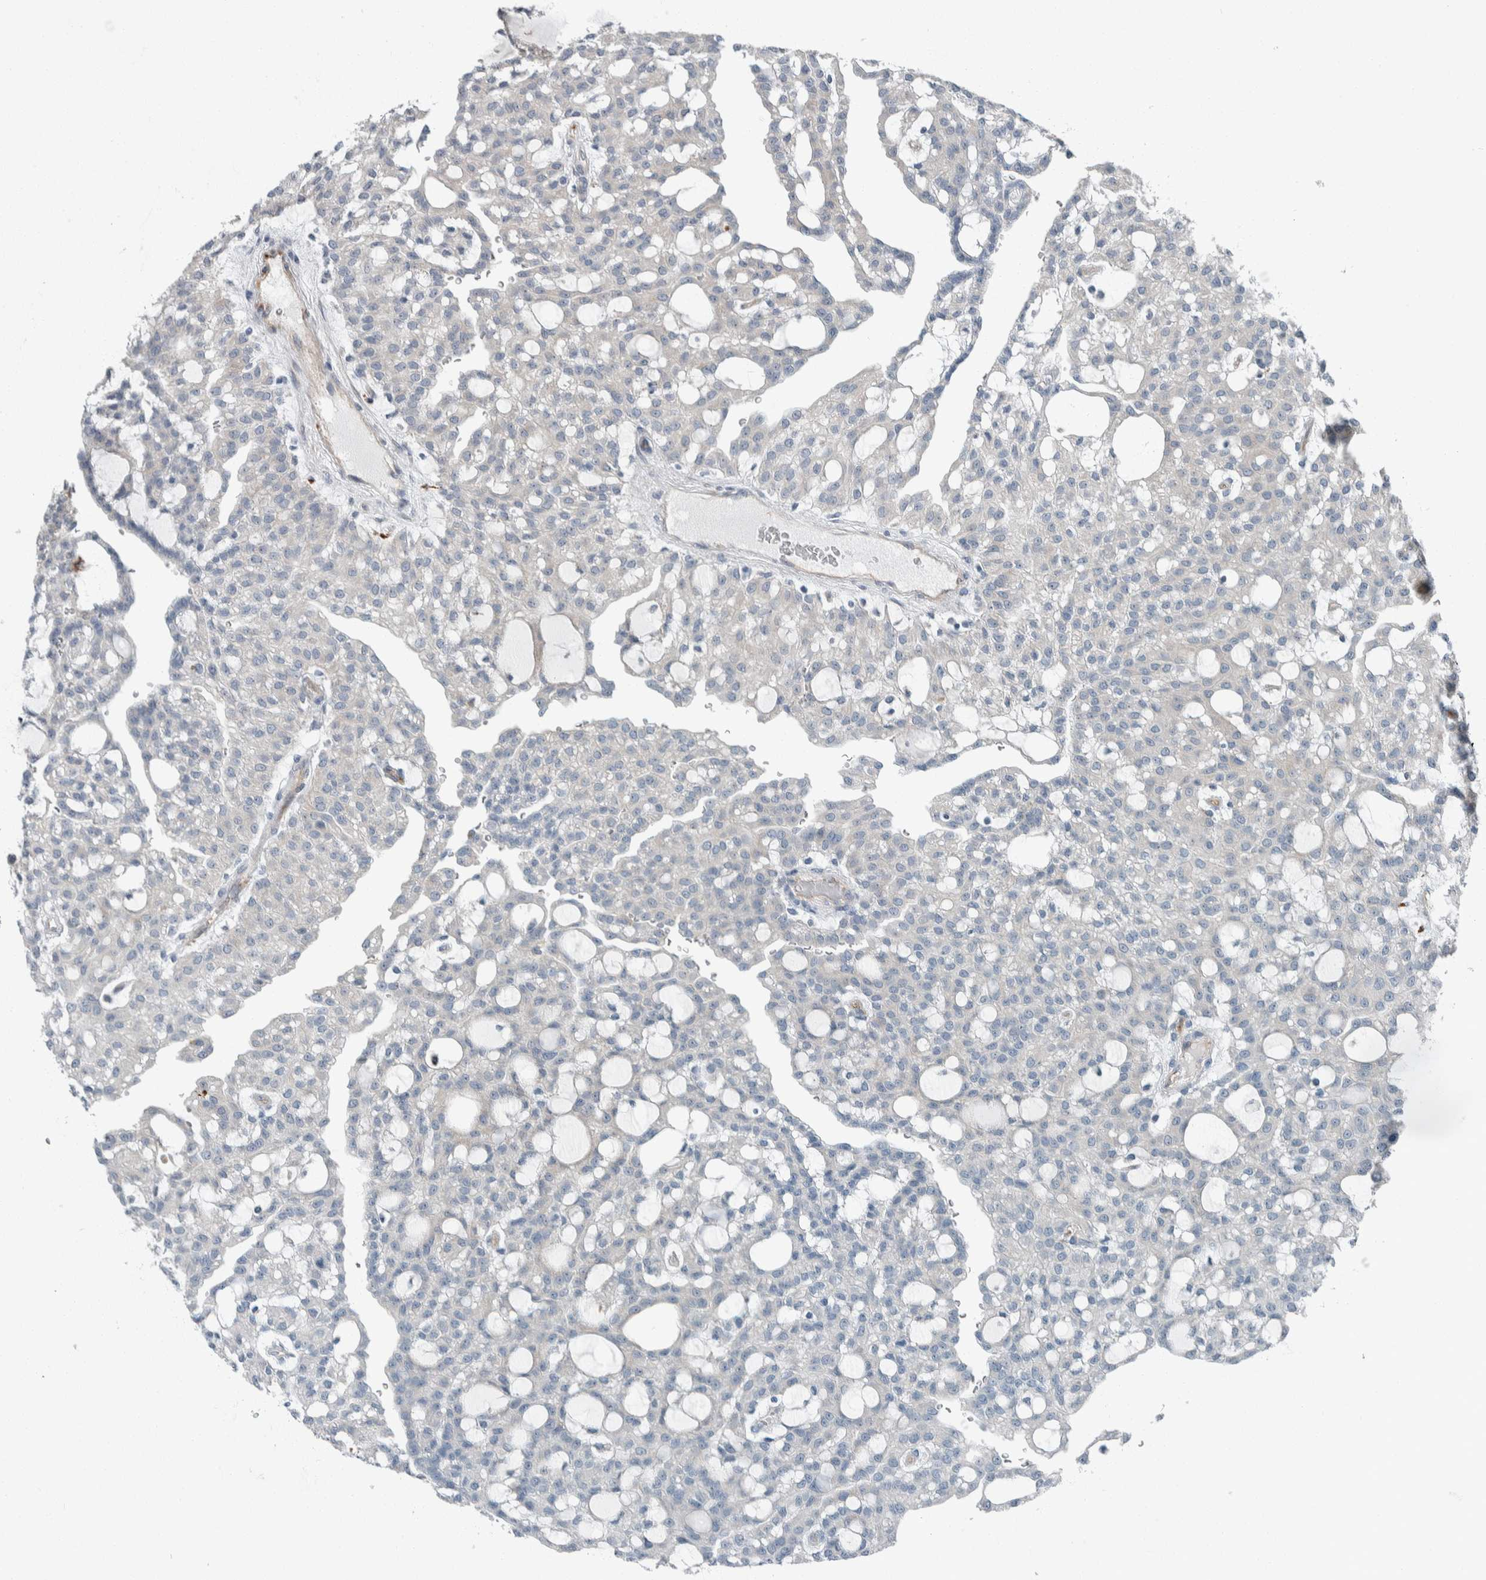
{"staining": {"intensity": "negative", "quantity": "none", "location": "none"}, "tissue": "renal cancer", "cell_type": "Tumor cells", "image_type": "cancer", "snomed": [{"axis": "morphology", "description": "Adenocarcinoma, NOS"}, {"axis": "topography", "description": "Kidney"}], "caption": "Photomicrograph shows no significant protein staining in tumor cells of adenocarcinoma (renal).", "gene": "USP25", "patient": {"sex": "male", "age": 63}}